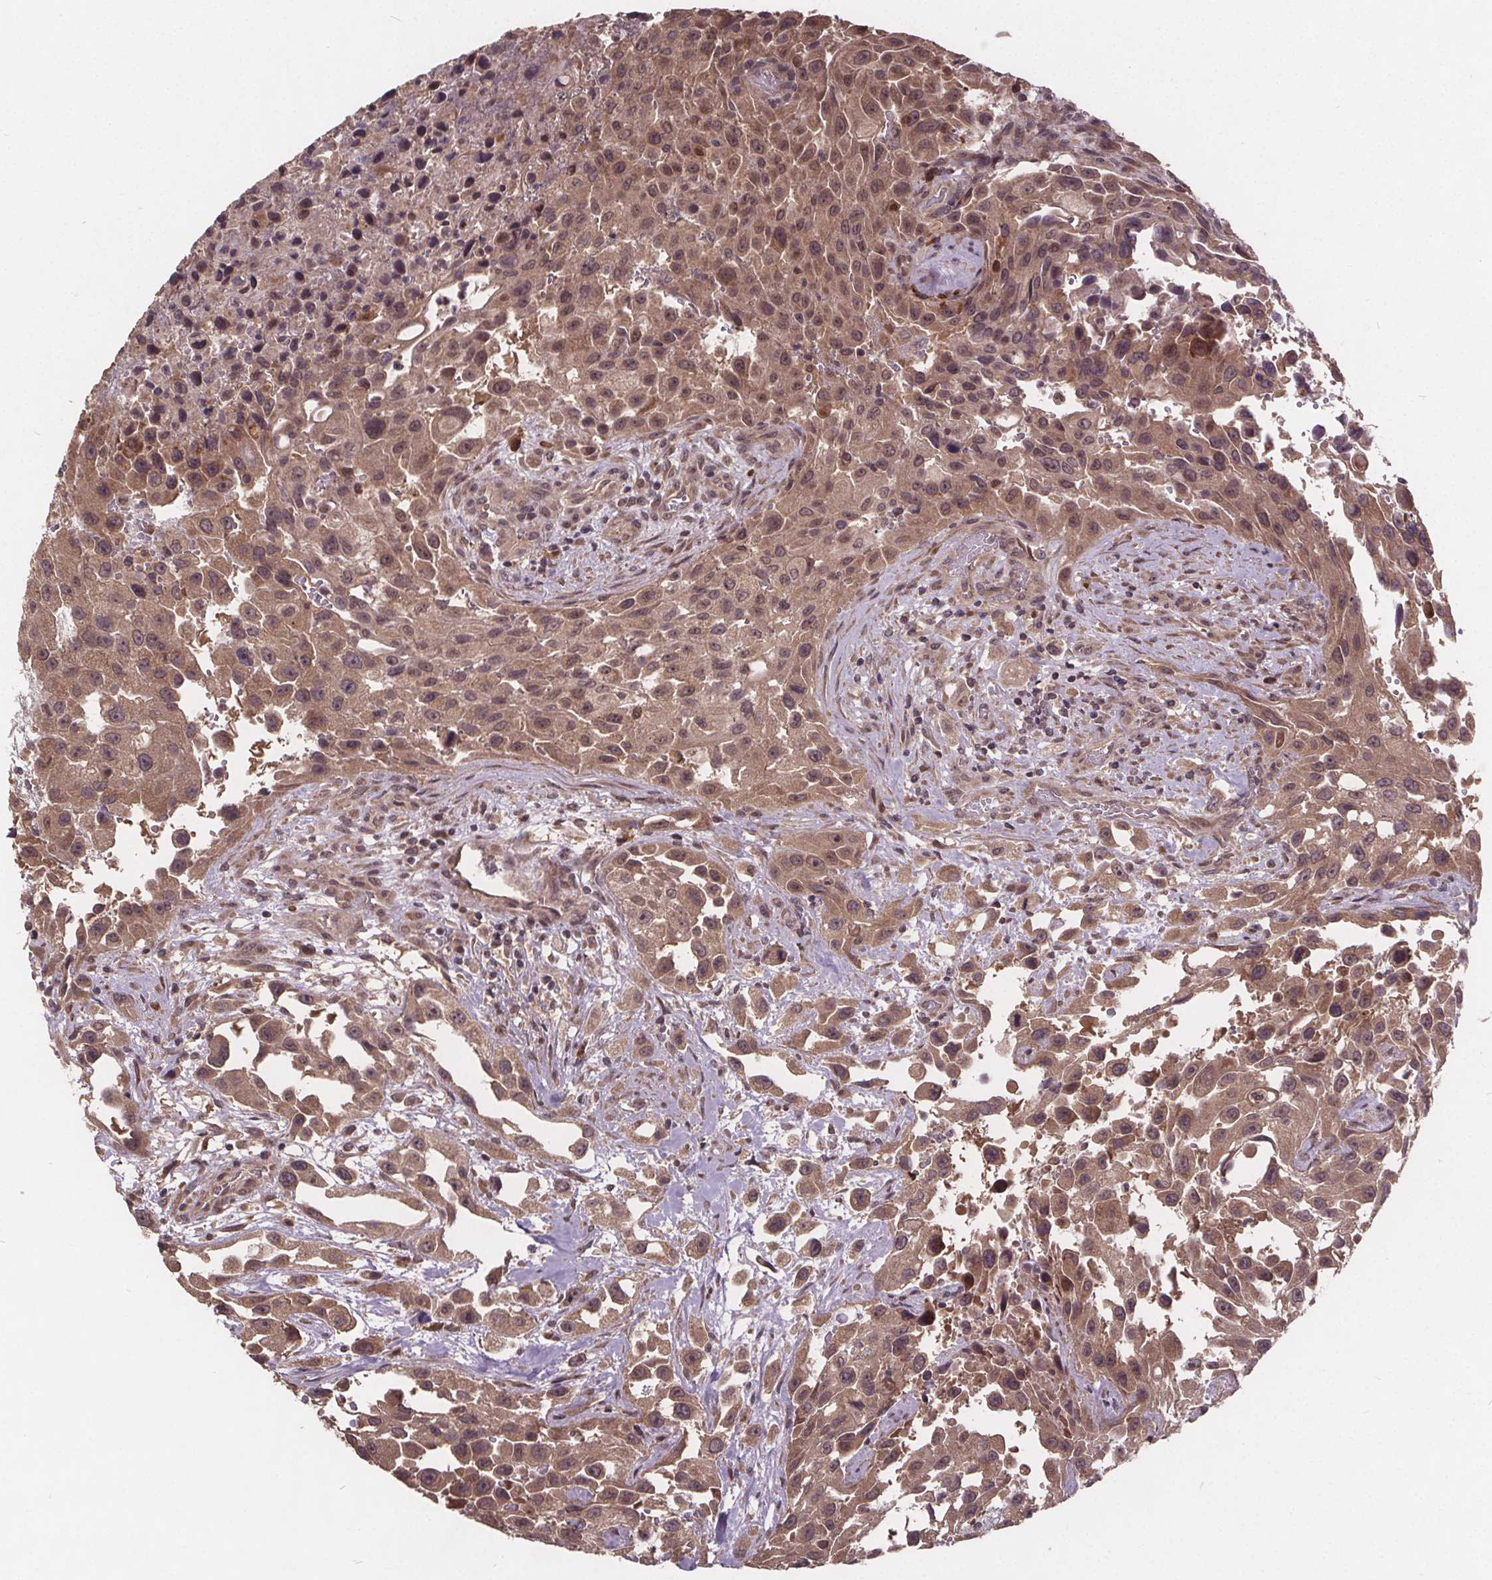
{"staining": {"intensity": "moderate", "quantity": ">75%", "location": "cytoplasmic/membranous"}, "tissue": "urothelial cancer", "cell_type": "Tumor cells", "image_type": "cancer", "snomed": [{"axis": "morphology", "description": "Urothelial carcinoma, High grade"}, {"axis": "topography", "description": "Urinary bladder"}], "caption": "Approximately >75% of tumor cells in human urothelial carcinoma (high-grade) show moderate cytoplasmic/membranous protein staining as visualized by brown immunohistochemical staining.", "gene": "USP9X", "patient": {"sex": "male", "age": 79}}